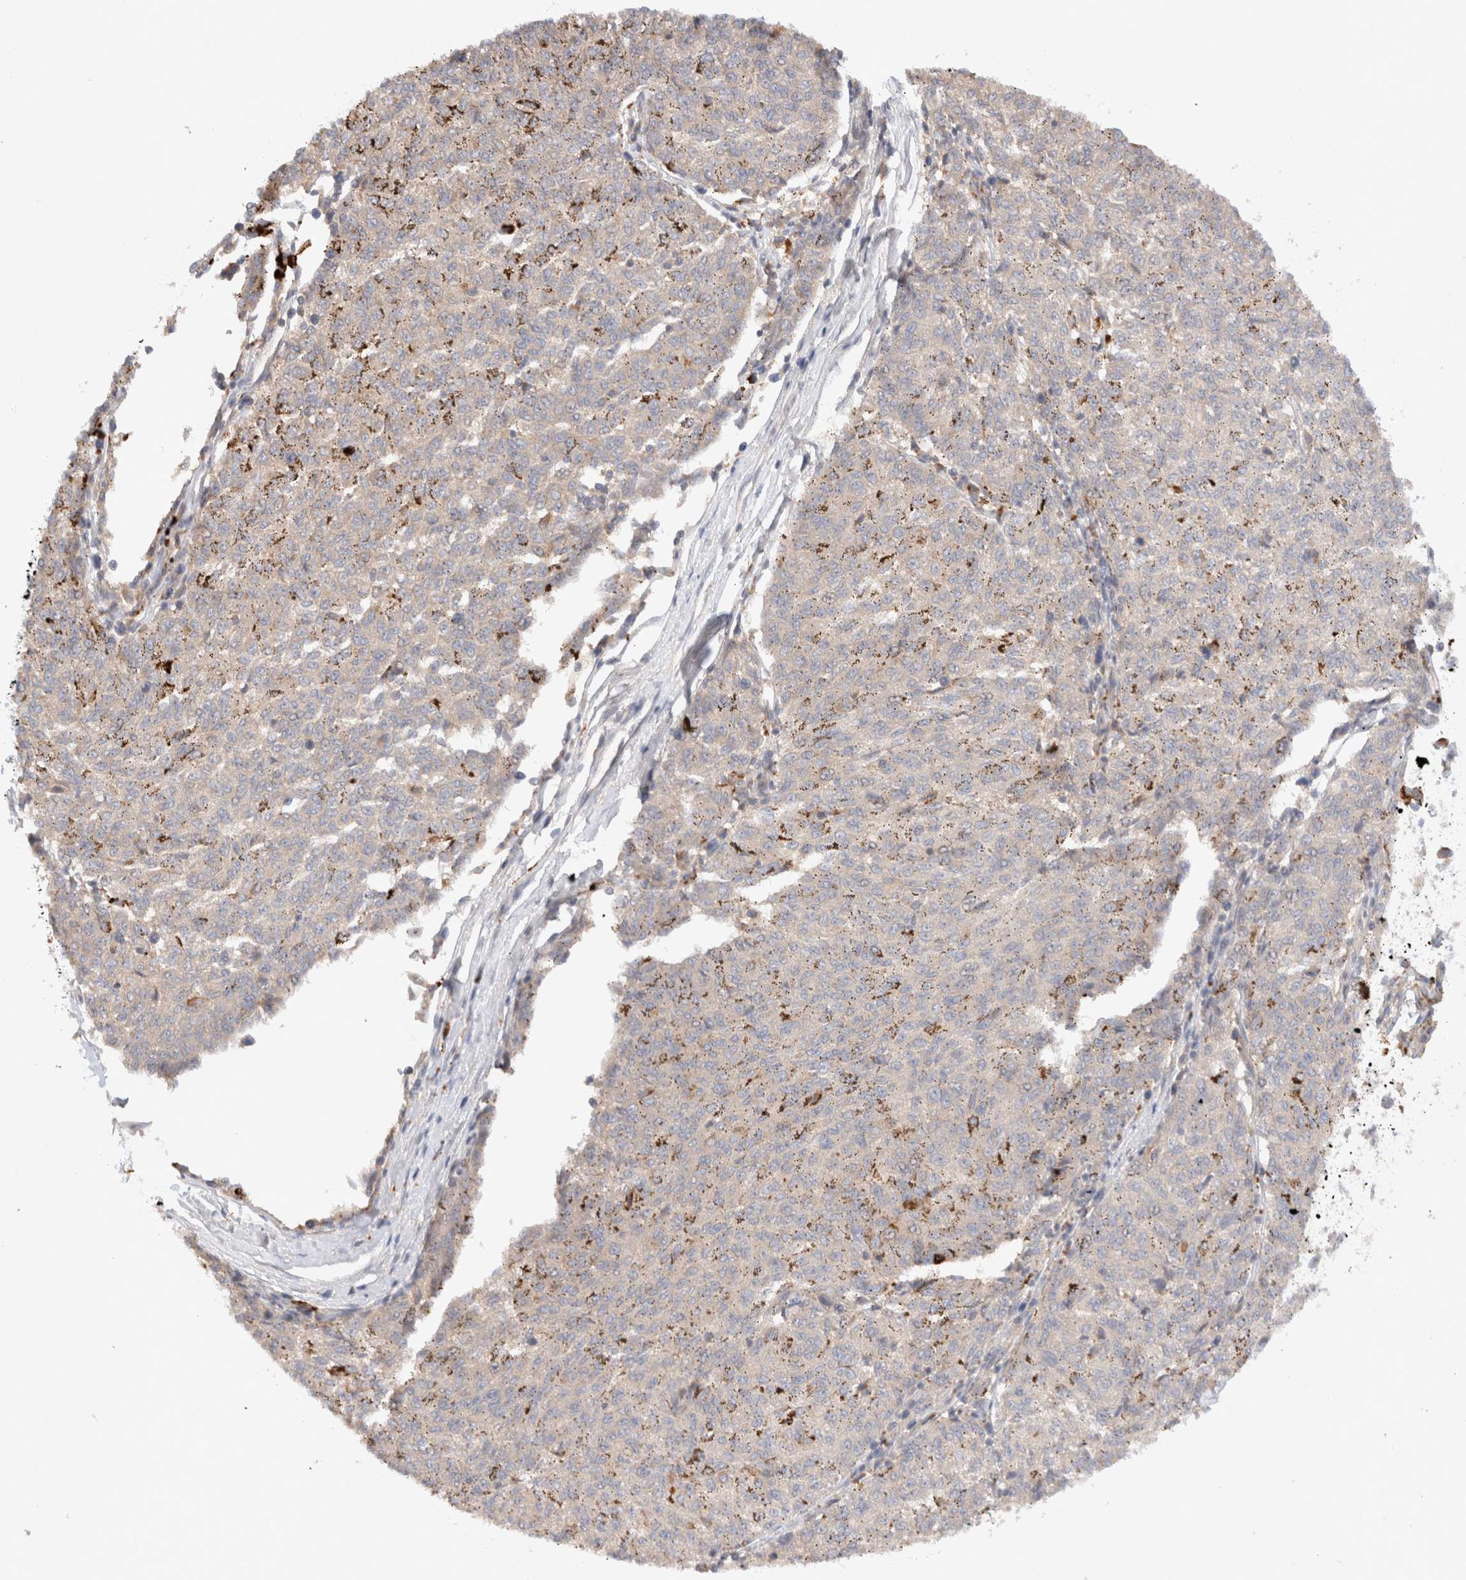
{"staining": {"intensity": "negative", "quantity": "none", "location": "none"}, "tissue": "melanoma", "cell_type": "Tumor cells", "image_type": "cancer", "snomed": [{"axis": "morphology", "description": "Malignant melanoma, NOS"}, {"axis": "topography", "description": "Skin"}], "caption": "High power microscopy micrograph of an IHC image of melanoma, revealing no significant staining in tumor cells.", "gene": "KLHL20", "patient": {"sex": "female", "age": 72}}